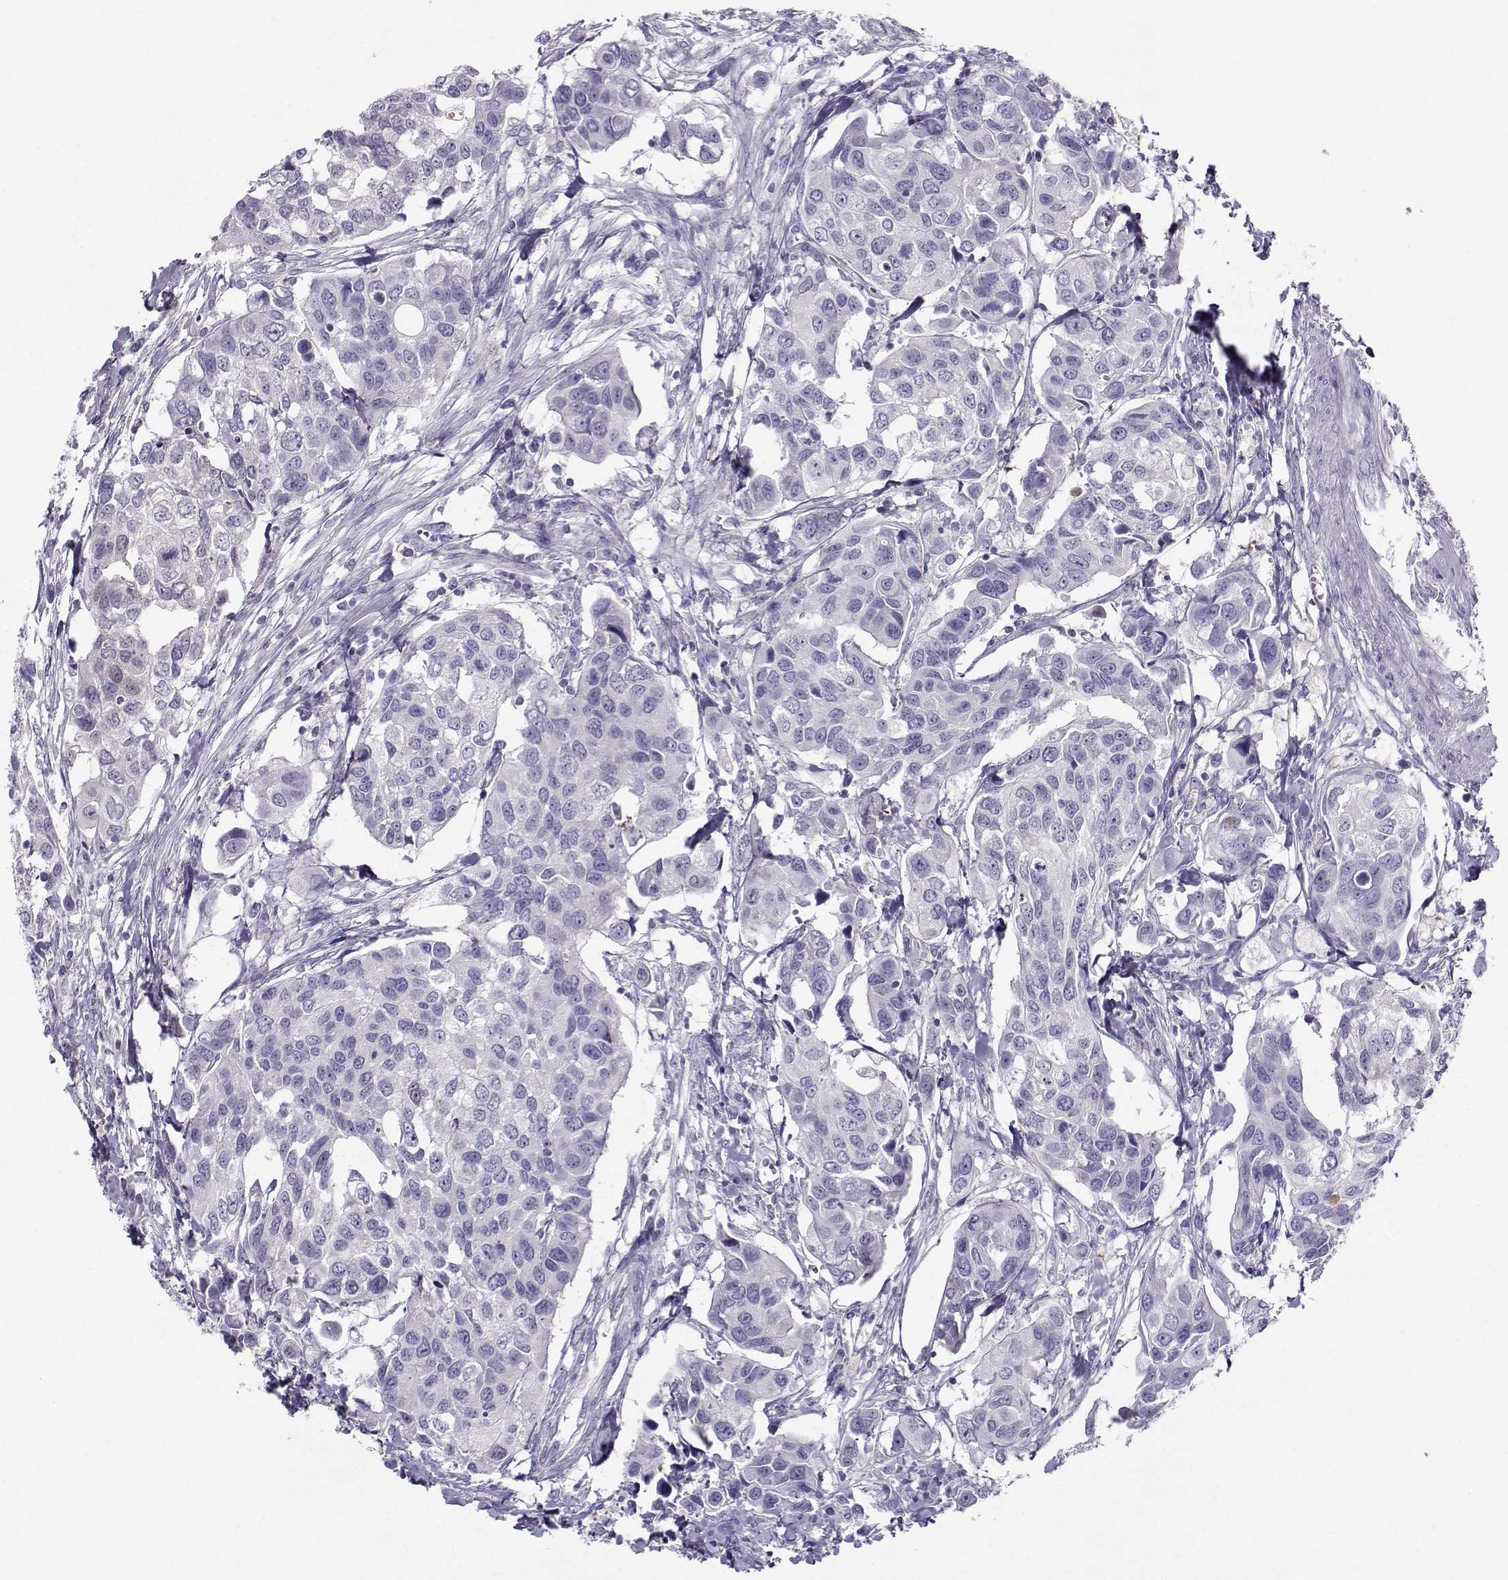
{"staining": {"intensity": "negative", "quantity": "none", "location": "none"}, "tissue": "urothelial cancer", "cell_type": "Tumor cells", "image_type": "cancer", "snomed": [{"axis": "morphology", "description": "Urothelial carcinoma, High grade"}, {"axis": "topography", "description": "Urinary bladder"}], "caption": "Immunohistochemical staining of urothelial cancer demonstrates no significant staining in tumor cells.", "gene": "PGK1", "patient": {"sex": "male", "age": 60}}